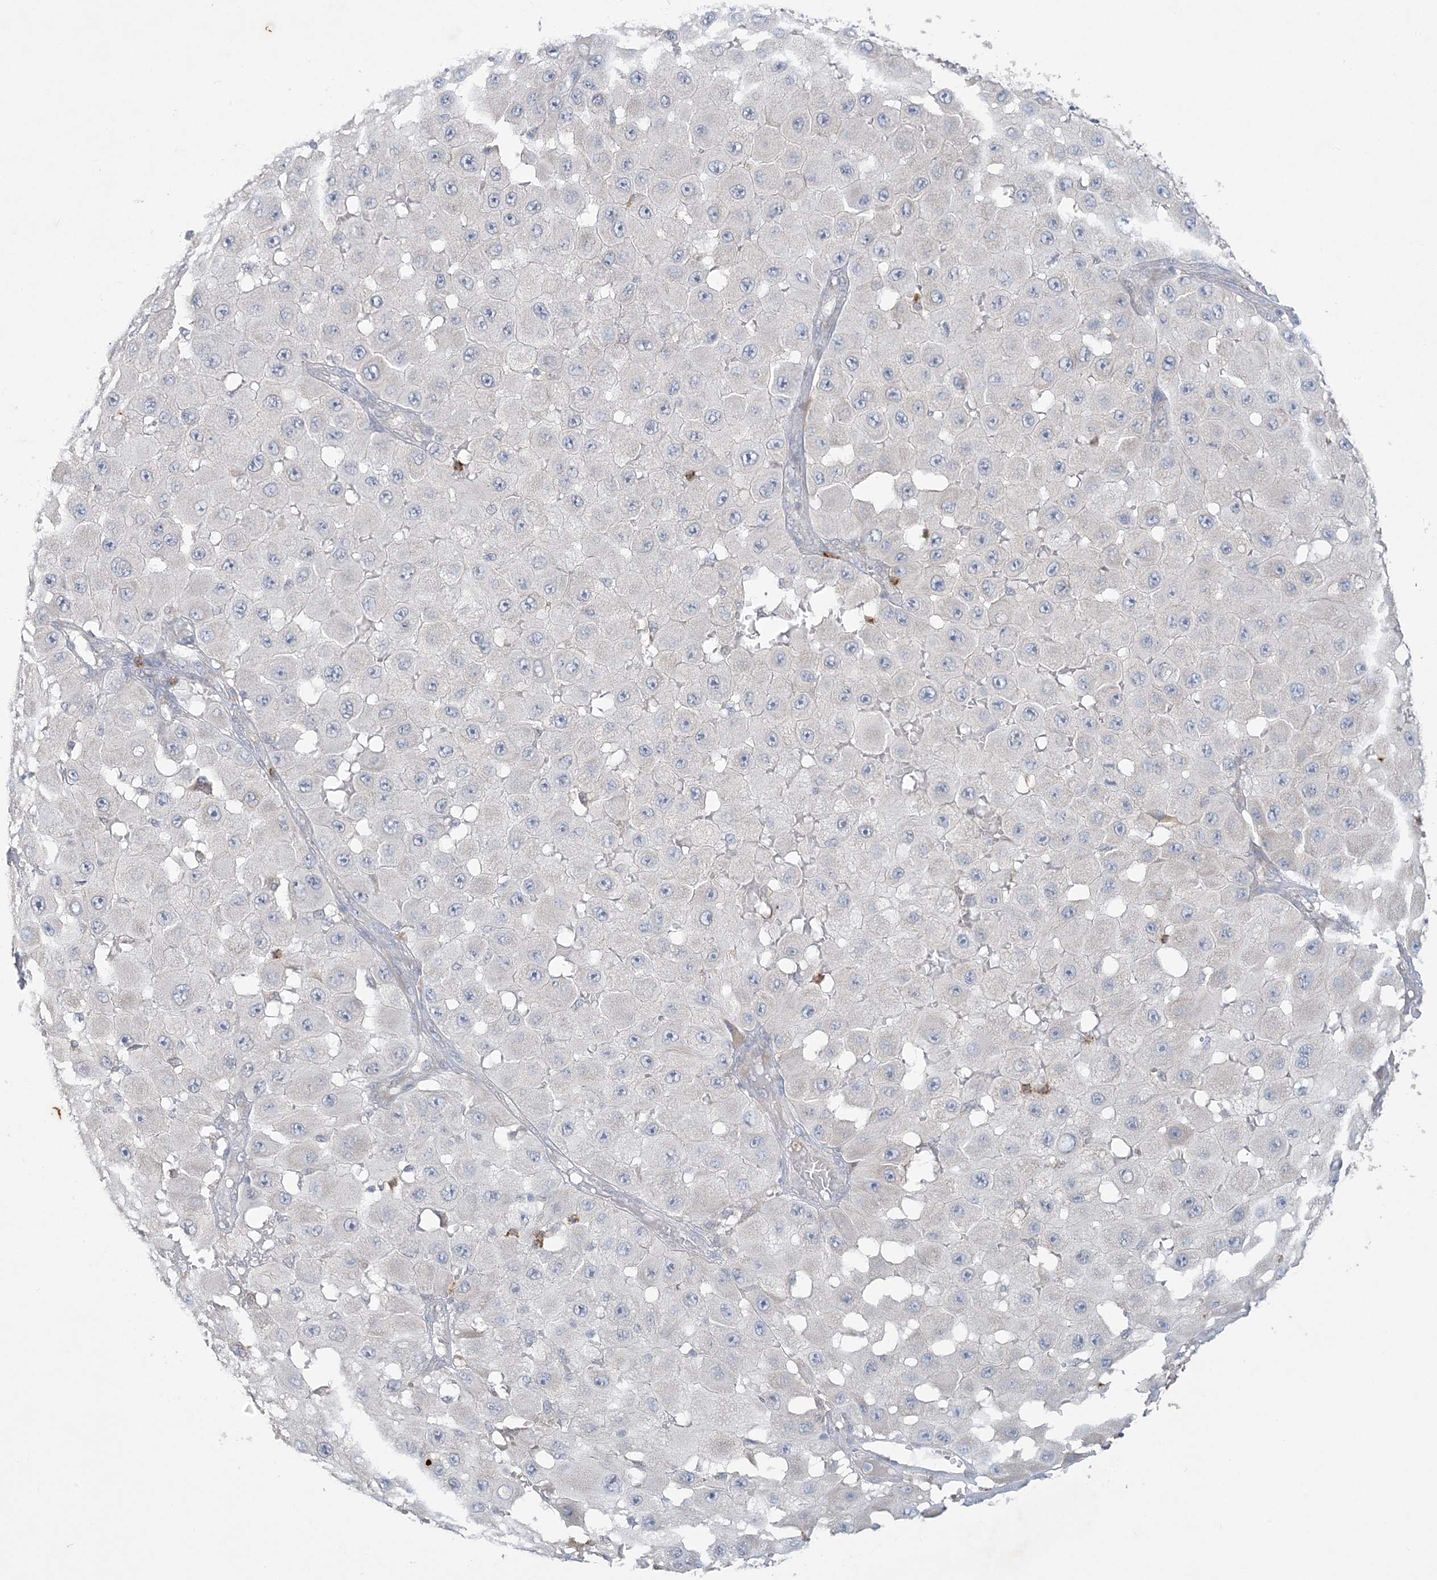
{"staining": {"intensity": "negative", "quantity": "none", "location": "none"}, "tissue": "melanoma", "cell_type": "Tumor cells", "image_type": "cancer", "snomed": [{"axis": "morphology", "description": "Malignant melanoma, NOS"}, {"axis": "topography", "description": "Skin"}], "caption": "High power microscopy image of an immunohistochemistry (IHC) image of melanoma, revealing no significant staining in tumor cells.", "gene": "KIF3A", "patient": {"sex": "female", "age": 81}}